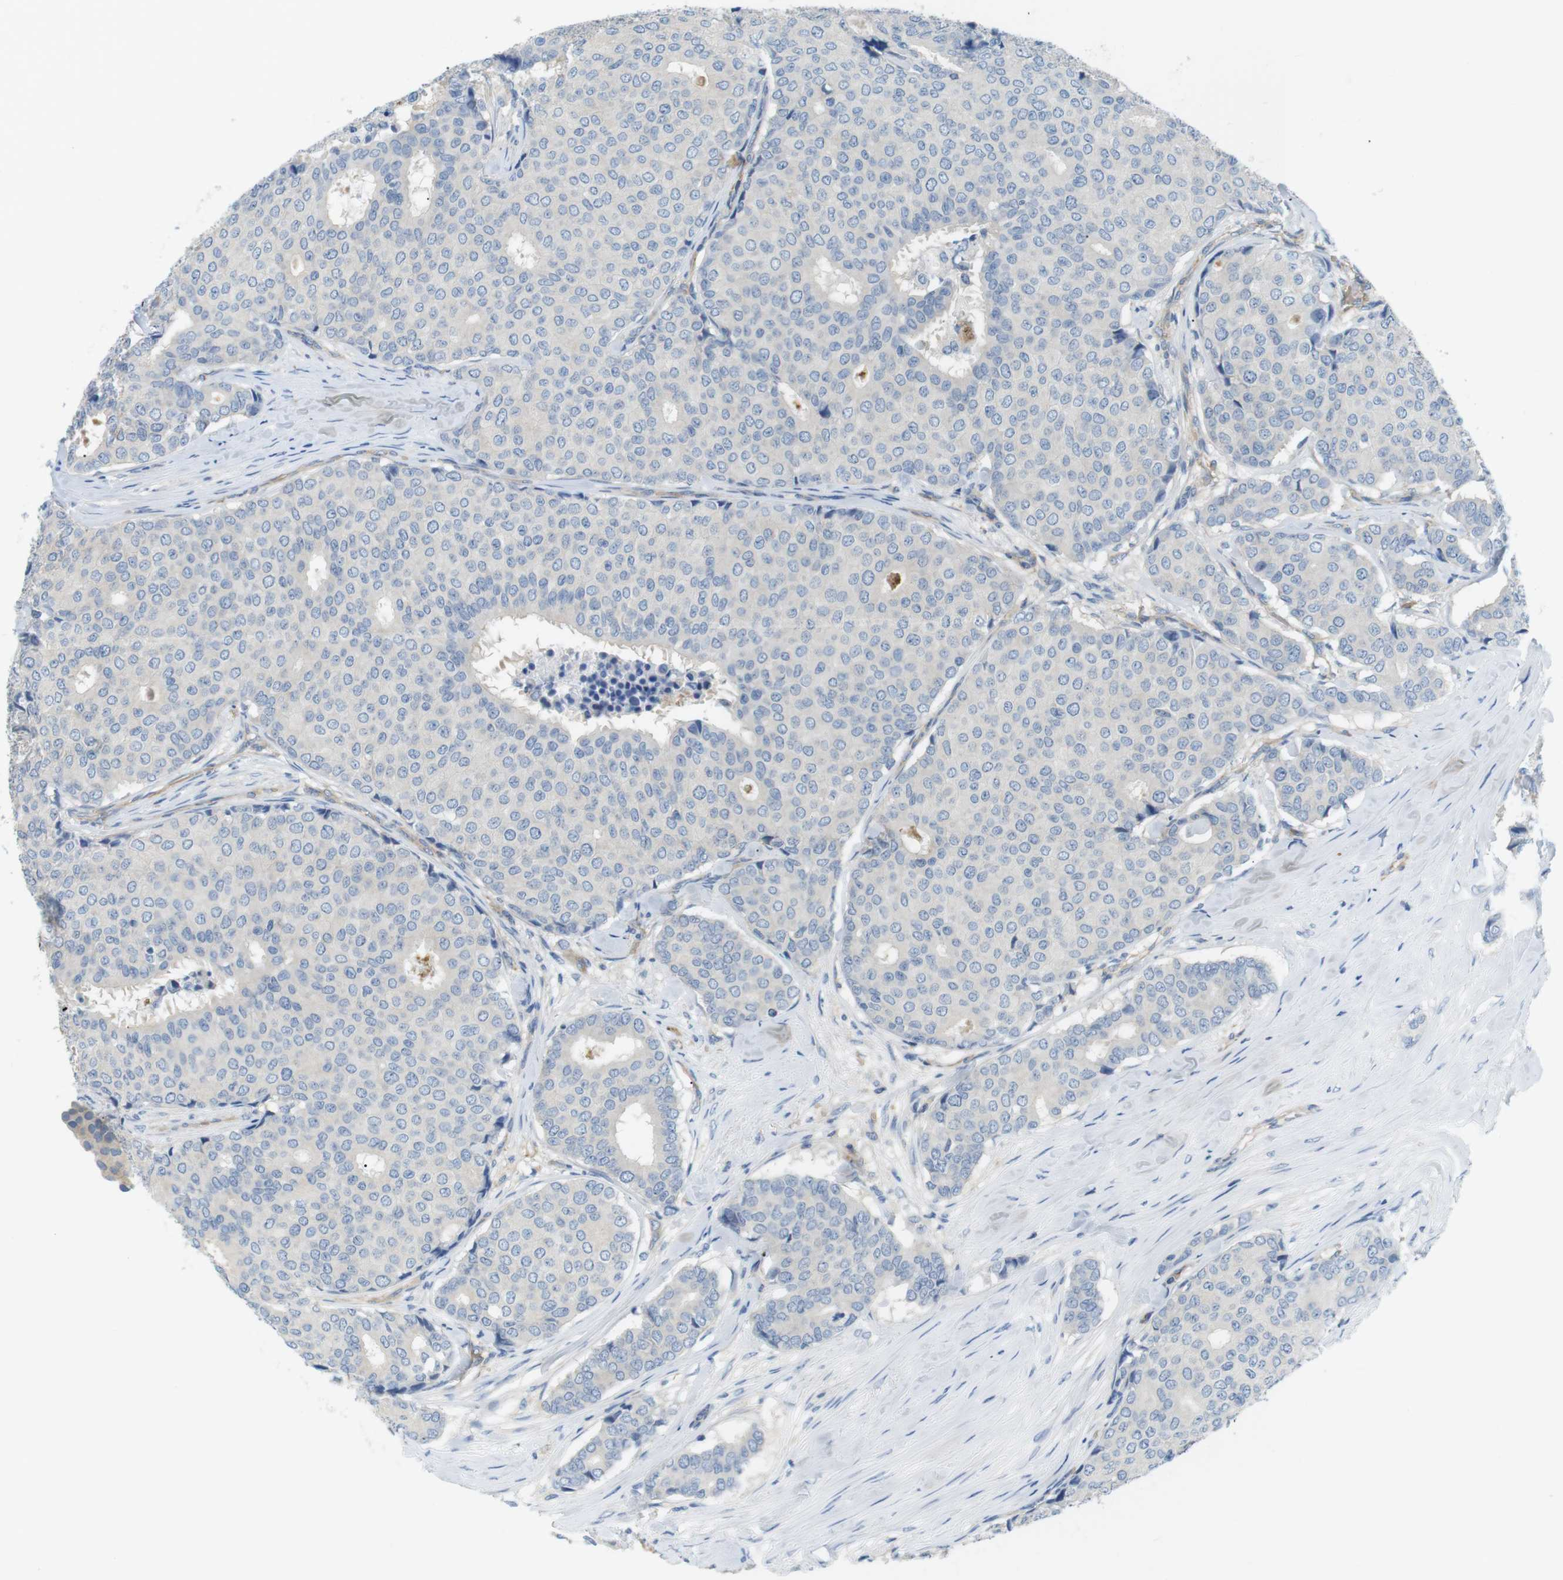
{"staining": {"intensity": "negative", "quantity": "none", "location": "none"}, "tissue": "breast cancer", "cell_type": "Tumor cells", "image_type": "cancer", "snomed": [{"axis": "morphology", "description": "Duct carcinoma"}, {"axis": "topography", "description": "Breast"}], "caption": "Breast cancer (infiltrating ductal carcinoma) was stained to show a protein in brown. There is no significant positivity in tumor cells. (DAB IHC visualized using brightfield microscopy, high magnification).", "gene": "ADCY10", "patient": {"sex": "female", "age": 75}}